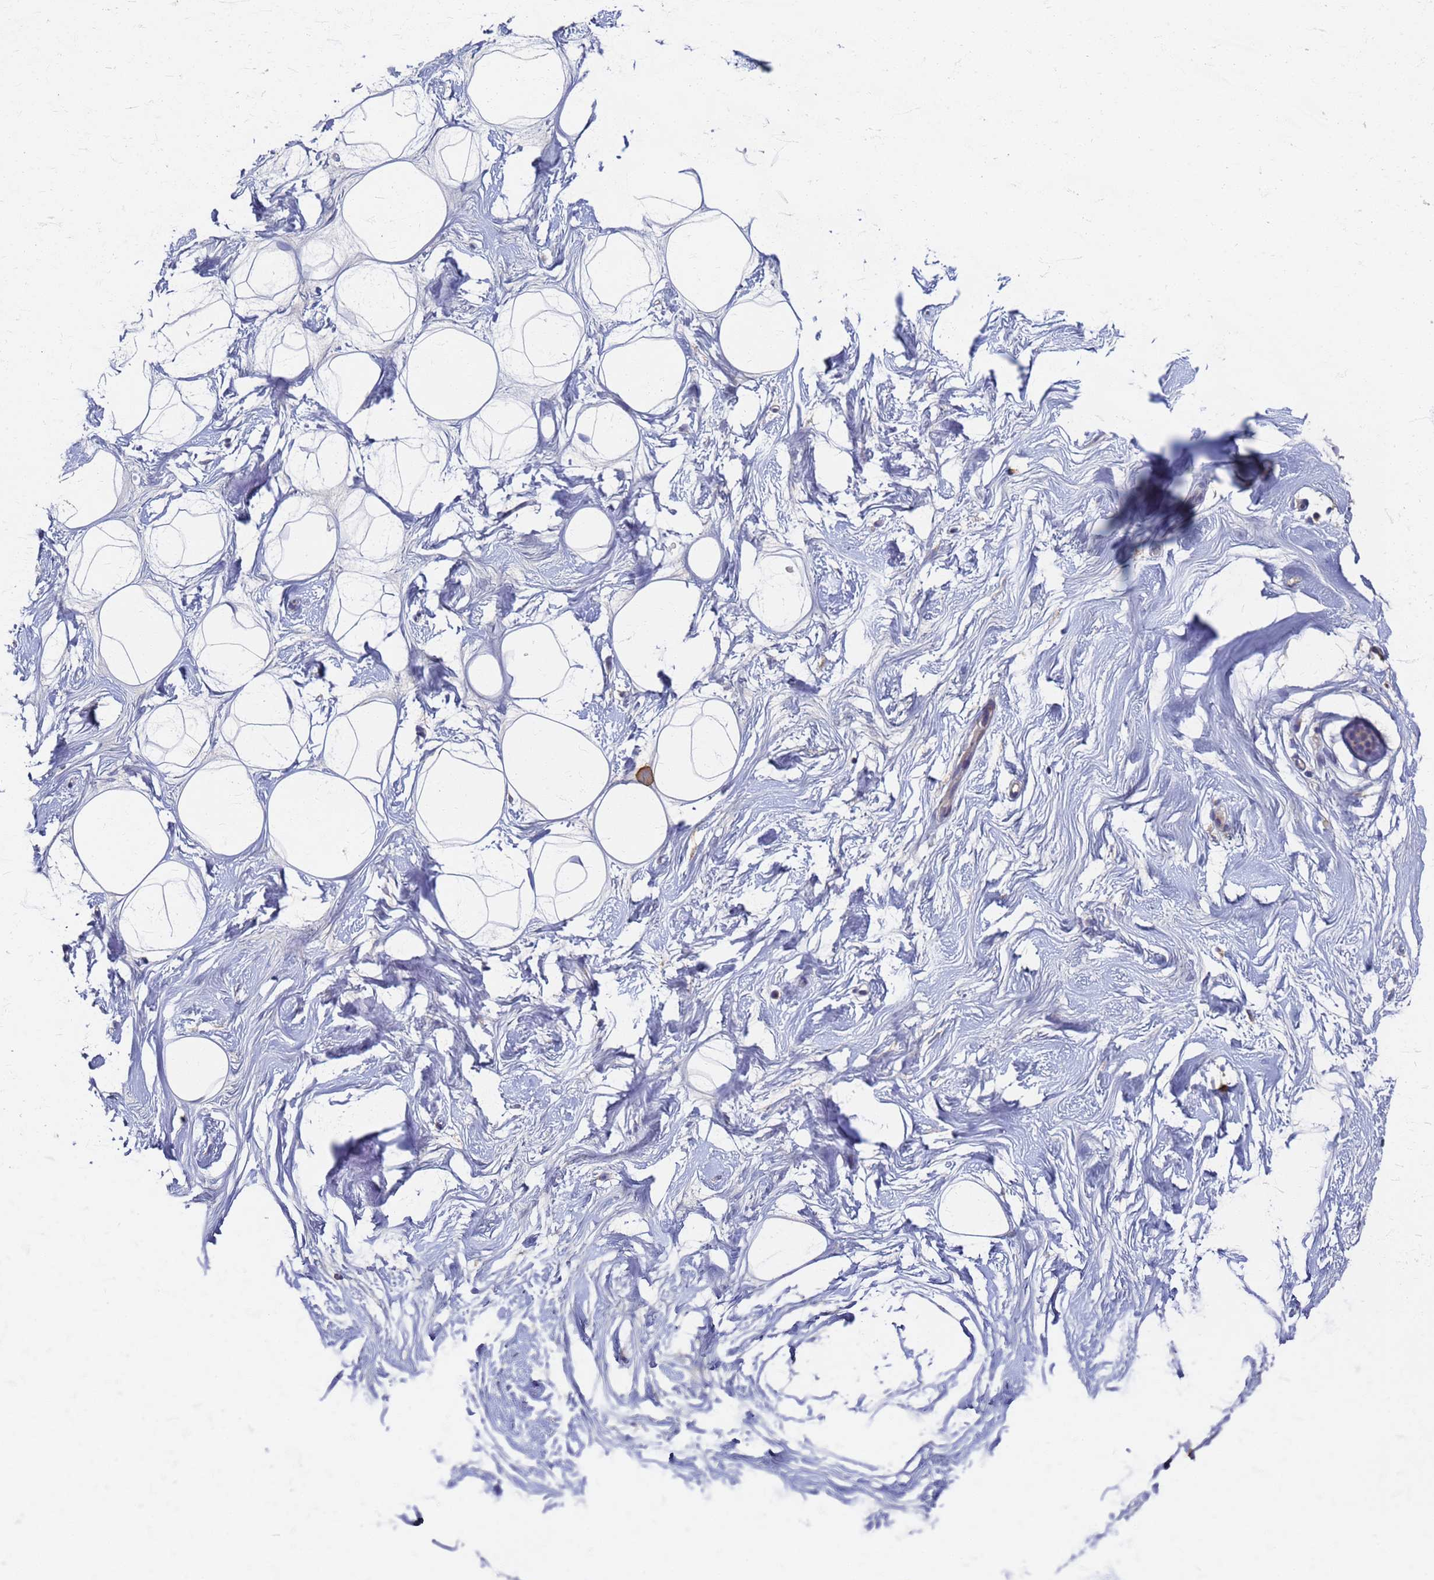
{"staining": {"intensity": "negative", "quantity": "none", "location": "none"}, "tissue": "breast", "cell_type": "Adipocytes", "image_type": "normal", "snomed": [{"axis": "morphology", "description": "Normal tissue, NOS"}, {"axis": "morphology", "description": "Adenoma, NOS"}, {"axis": "topography", "description": "Breast"}], "caption": "Immunohistochemistry histopathology image of normal human breast stained for a protein (brown), which reveals no staining in adipocytes.", "gene": "KRCC1", "patient": {"sex": "female", "age": 23}}